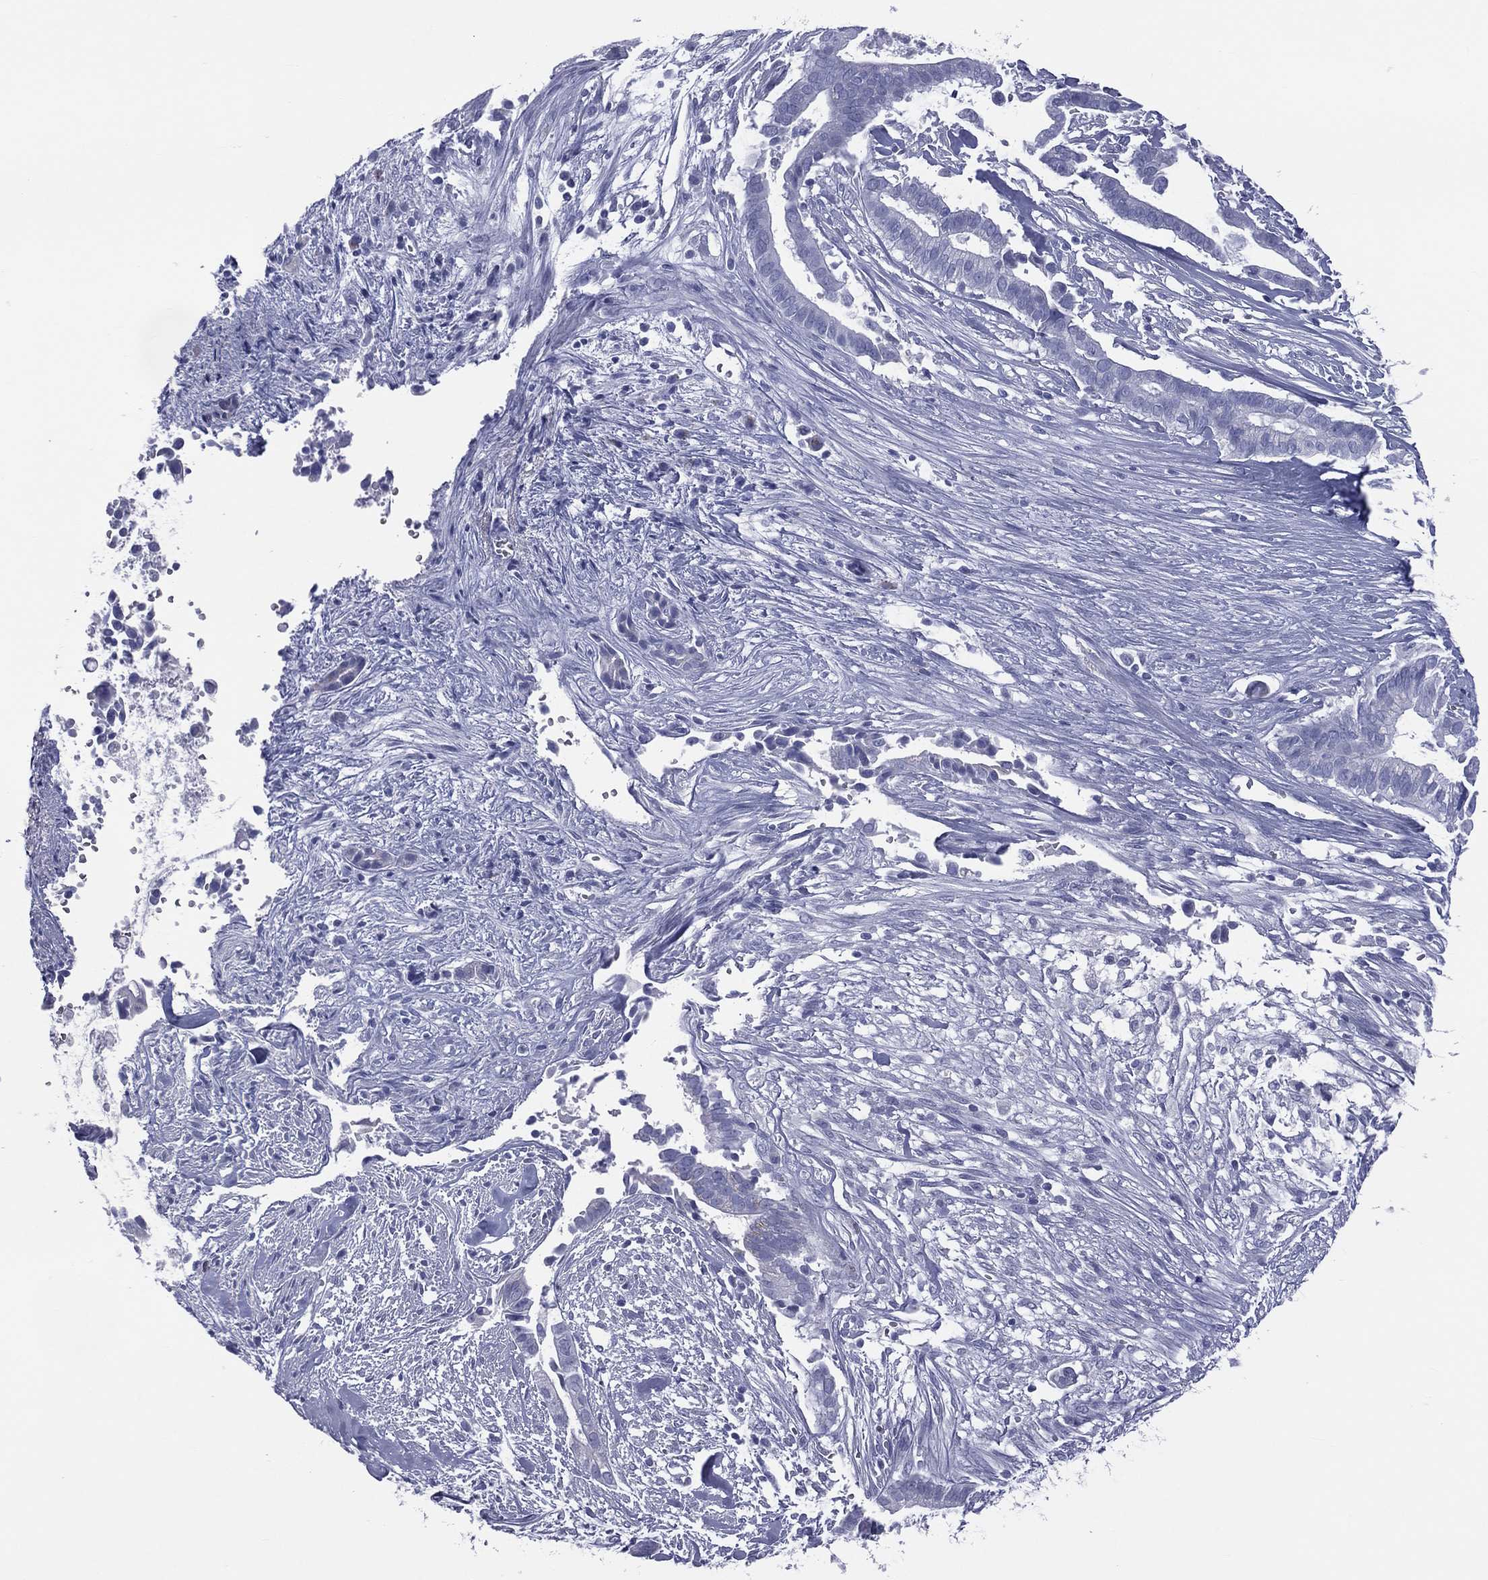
{"staining": {"intensity": "negative", "quantity": "none", "location": "none"}, "tissue": "pancreatic cancer", "cell_type": "Tumor cells", "image_type": "cancer", "snomed": [{"axis": "morphology", "description": "Adenocarcinoma, NOS"}, {"axis": "topography", "description": "Pancreas"}], "caption": "Immunohistochemistry (IHC) of pancreatic cancer (adenocarcinoma) displays no expression in tumor cells.", "gene": "MLN", "patient": {"sex": "male", "age": 61}}